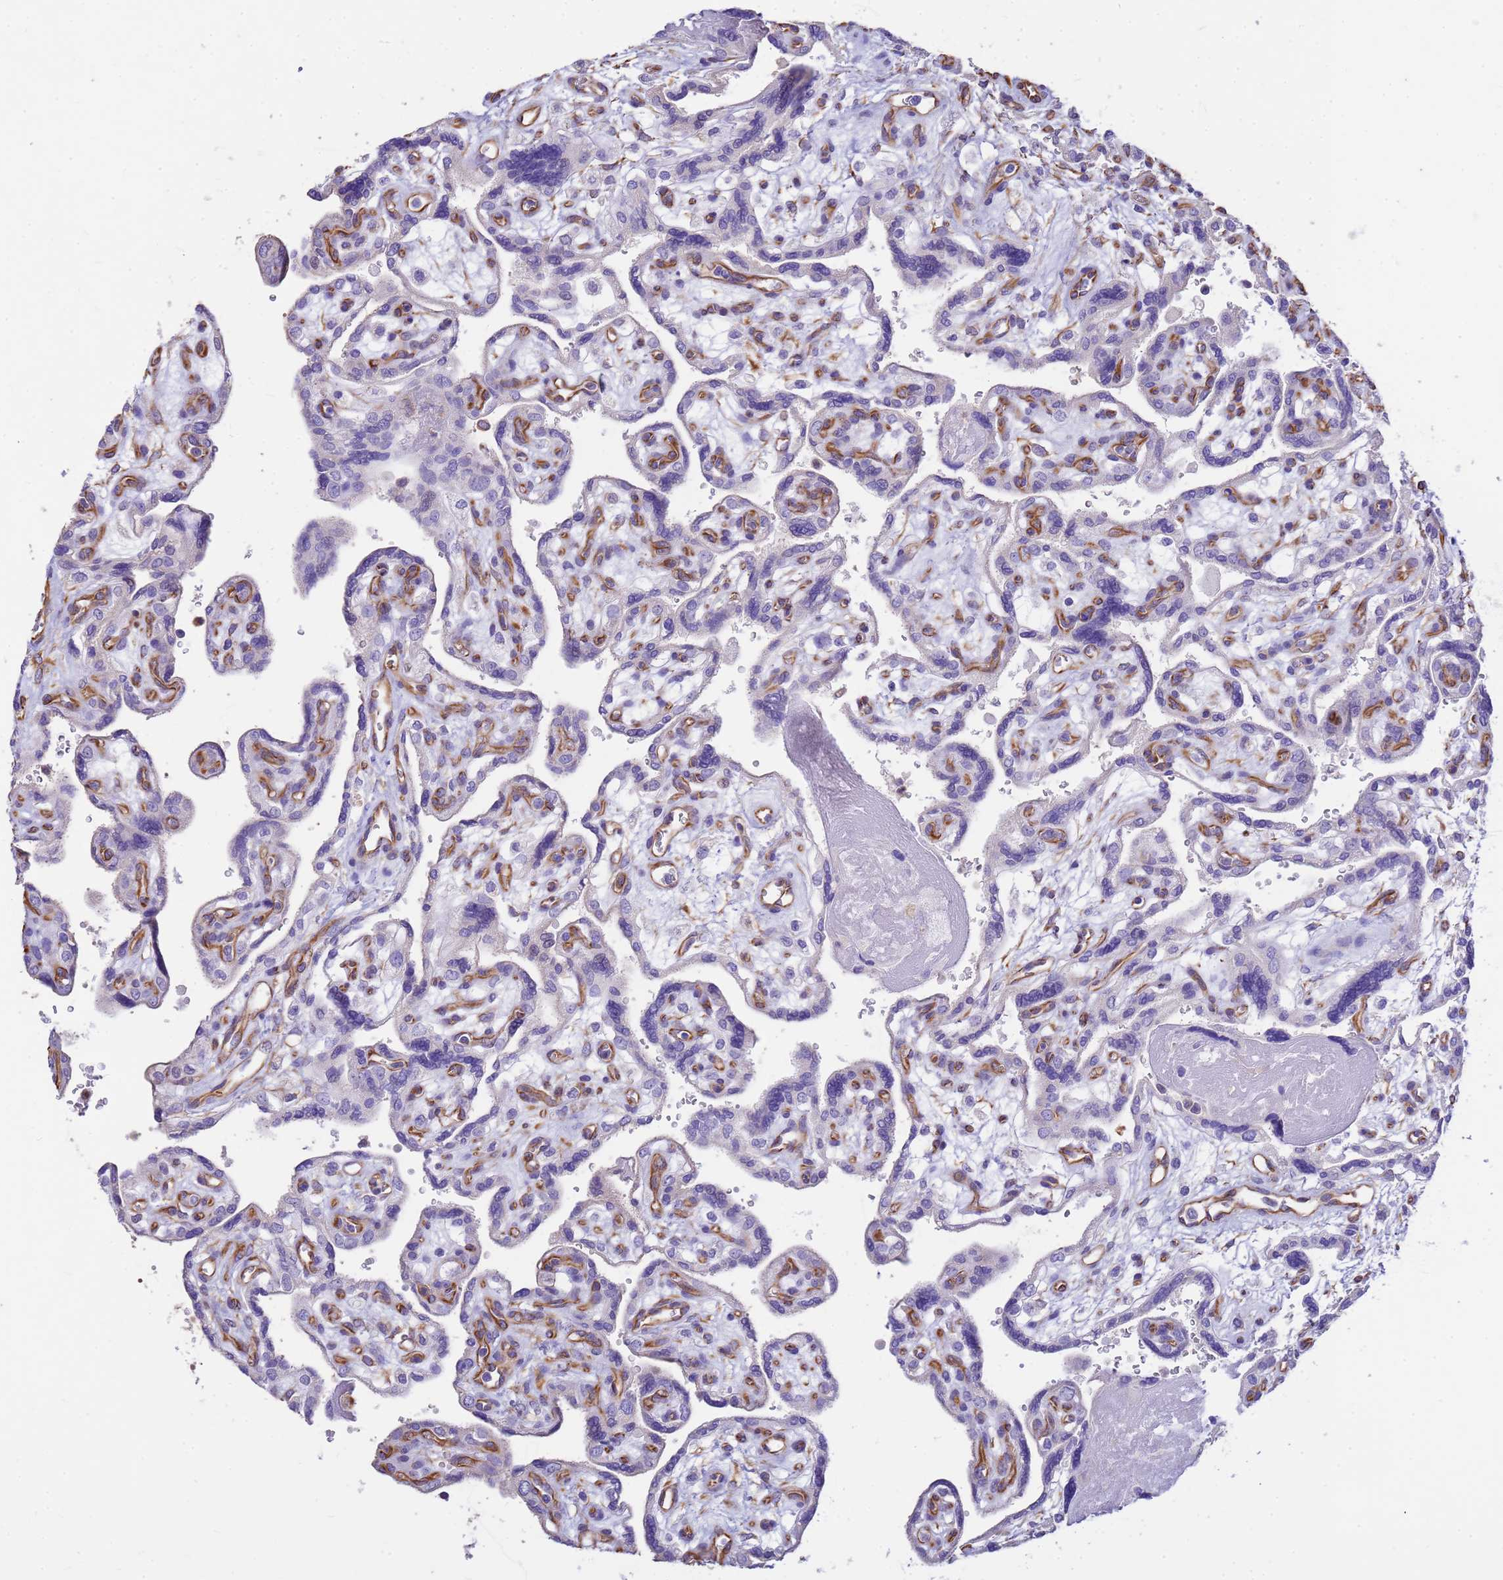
{"staining": {"intensity": "moderate", "quantity": ">75%", "location": "cytoplasmic/membranous"}, "tissue": "placenta", "cell_type": "Decidual cells", "image_type": "normal", "snomed": [{"axis": "morphology", "description": "Normal tissue, NOS"}, {"axis": "topography", "description": "Placenta"}], "caption": "Protein staining demonstrates moderate cytoplasmic/membranous positivity in approximately >75% of decidual cells in unremarkable placenta.", "gene": "TCEAL3", "patient": {"sex": "female", "age": 39}}